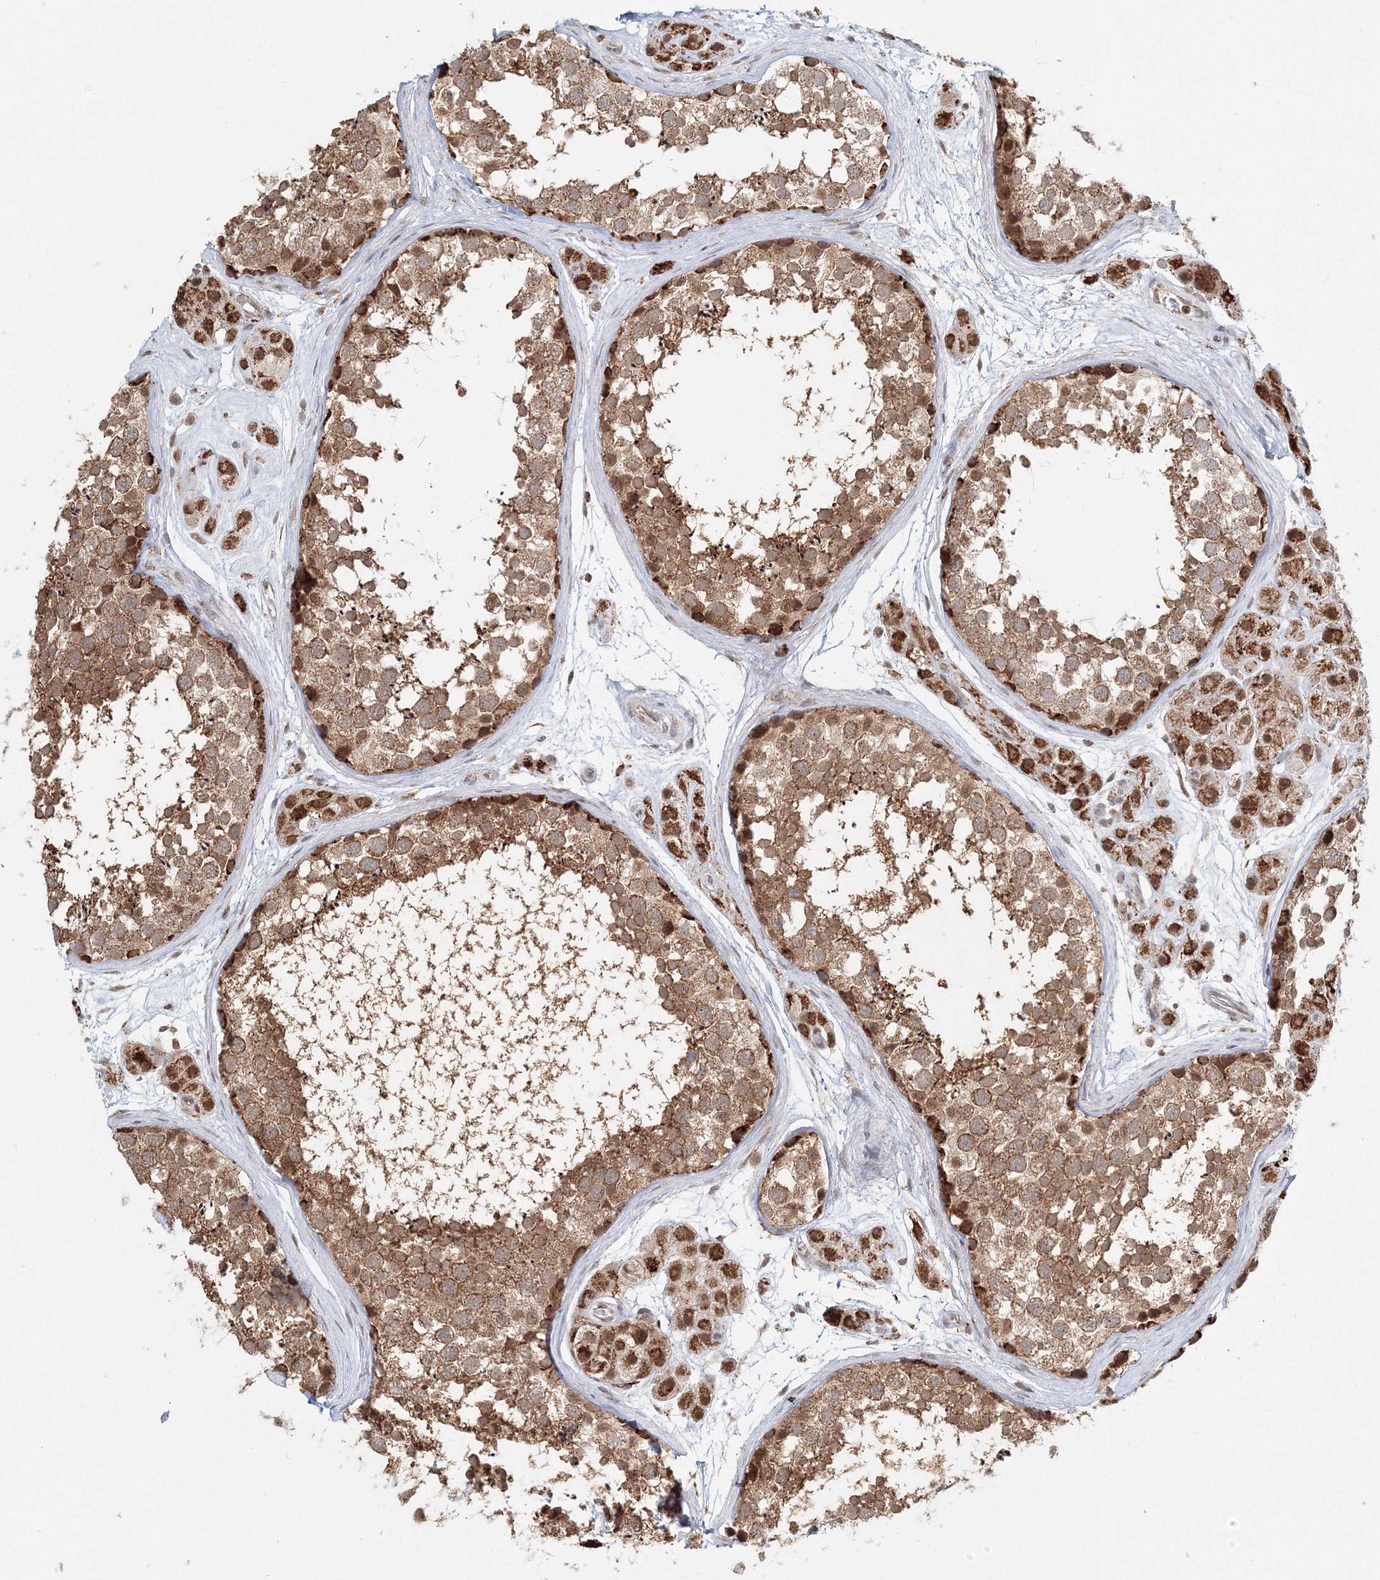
{"staining": {"intensity": "strong", "quantity": ">75%", "location": "cytoplasmic/membranous"}, "tissue": "testis", "cell_type": "Cells in seminiferous ducts", "image_type": "normal", "snomed": [{"axis": "morphology", "description": "Normal tissue, NOS"}, {"axis": "topography", "description": "Testis"}], "caption": "Immunohistochemical staining of benign human testis demonstrates strong cytoplasmic/membranous protein staining in approximately >75% of cells in seminiferous ducts.", "gene": "PSMD6", "patient": {"sex": "male", "age": 56}}